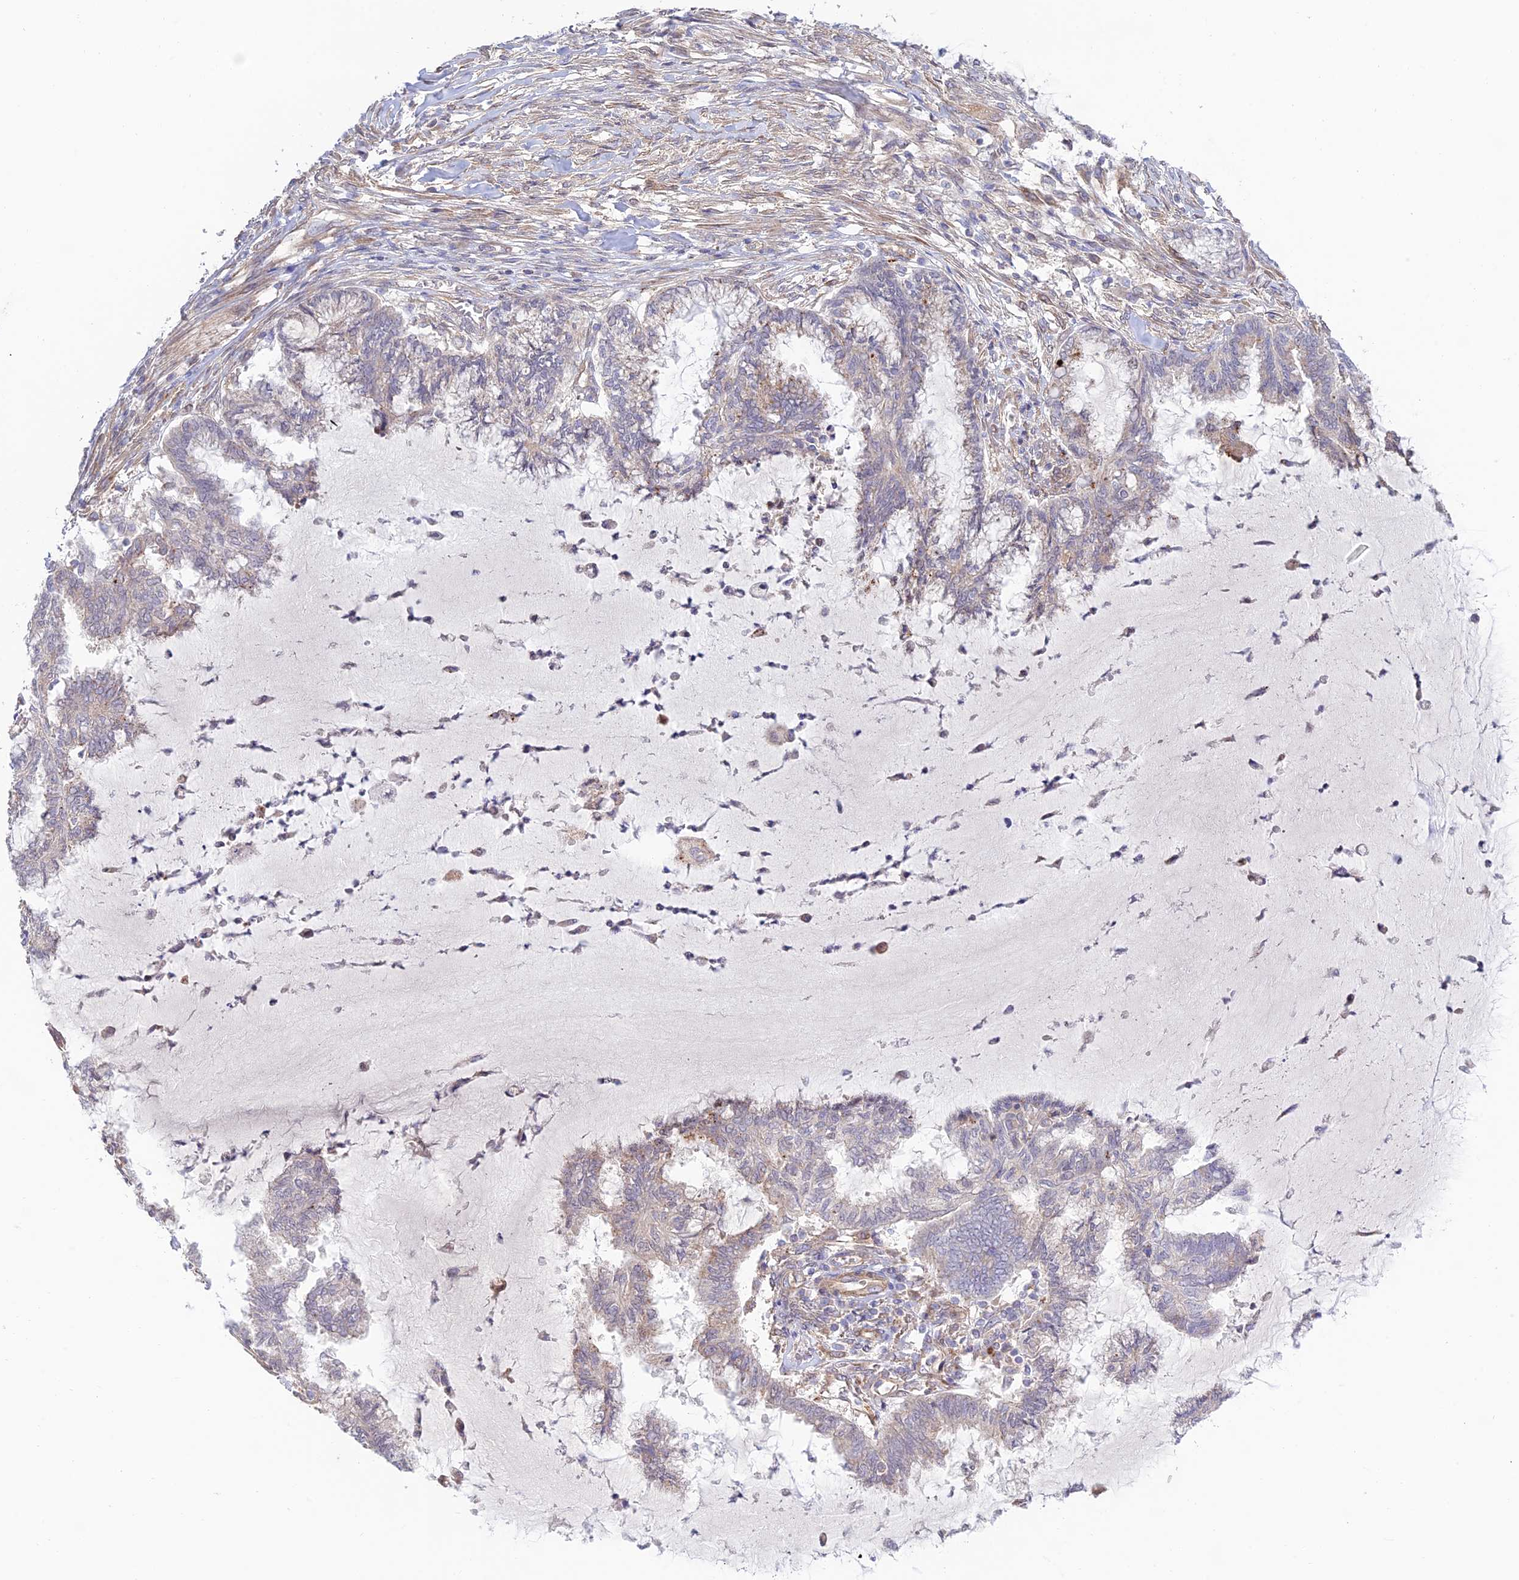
{"staining": {"intensity": "negative", "quantity": "none", "location": "none"}, "tissue": "endometrial cancer", "cell_type": "Tumor cells", "image_type": "cancer", "snomed": [{"axis": "morphology", "description": "Adenocarcinoma, NOS"}, {"axis": "topography", "description": "Endometrium"}], "caption": "DAB immunohistochemical staining of adenocarcinoma (endometrial) demonstrates no significant staining in tumor cells. The staining is performed using DAB (3,3'-diaminobenzidine) brown chromogen with nuclei counter-stained in using hematoxylin.", "gene": "KCNAB1", "patient": {"sex": "female", "age": 86}}